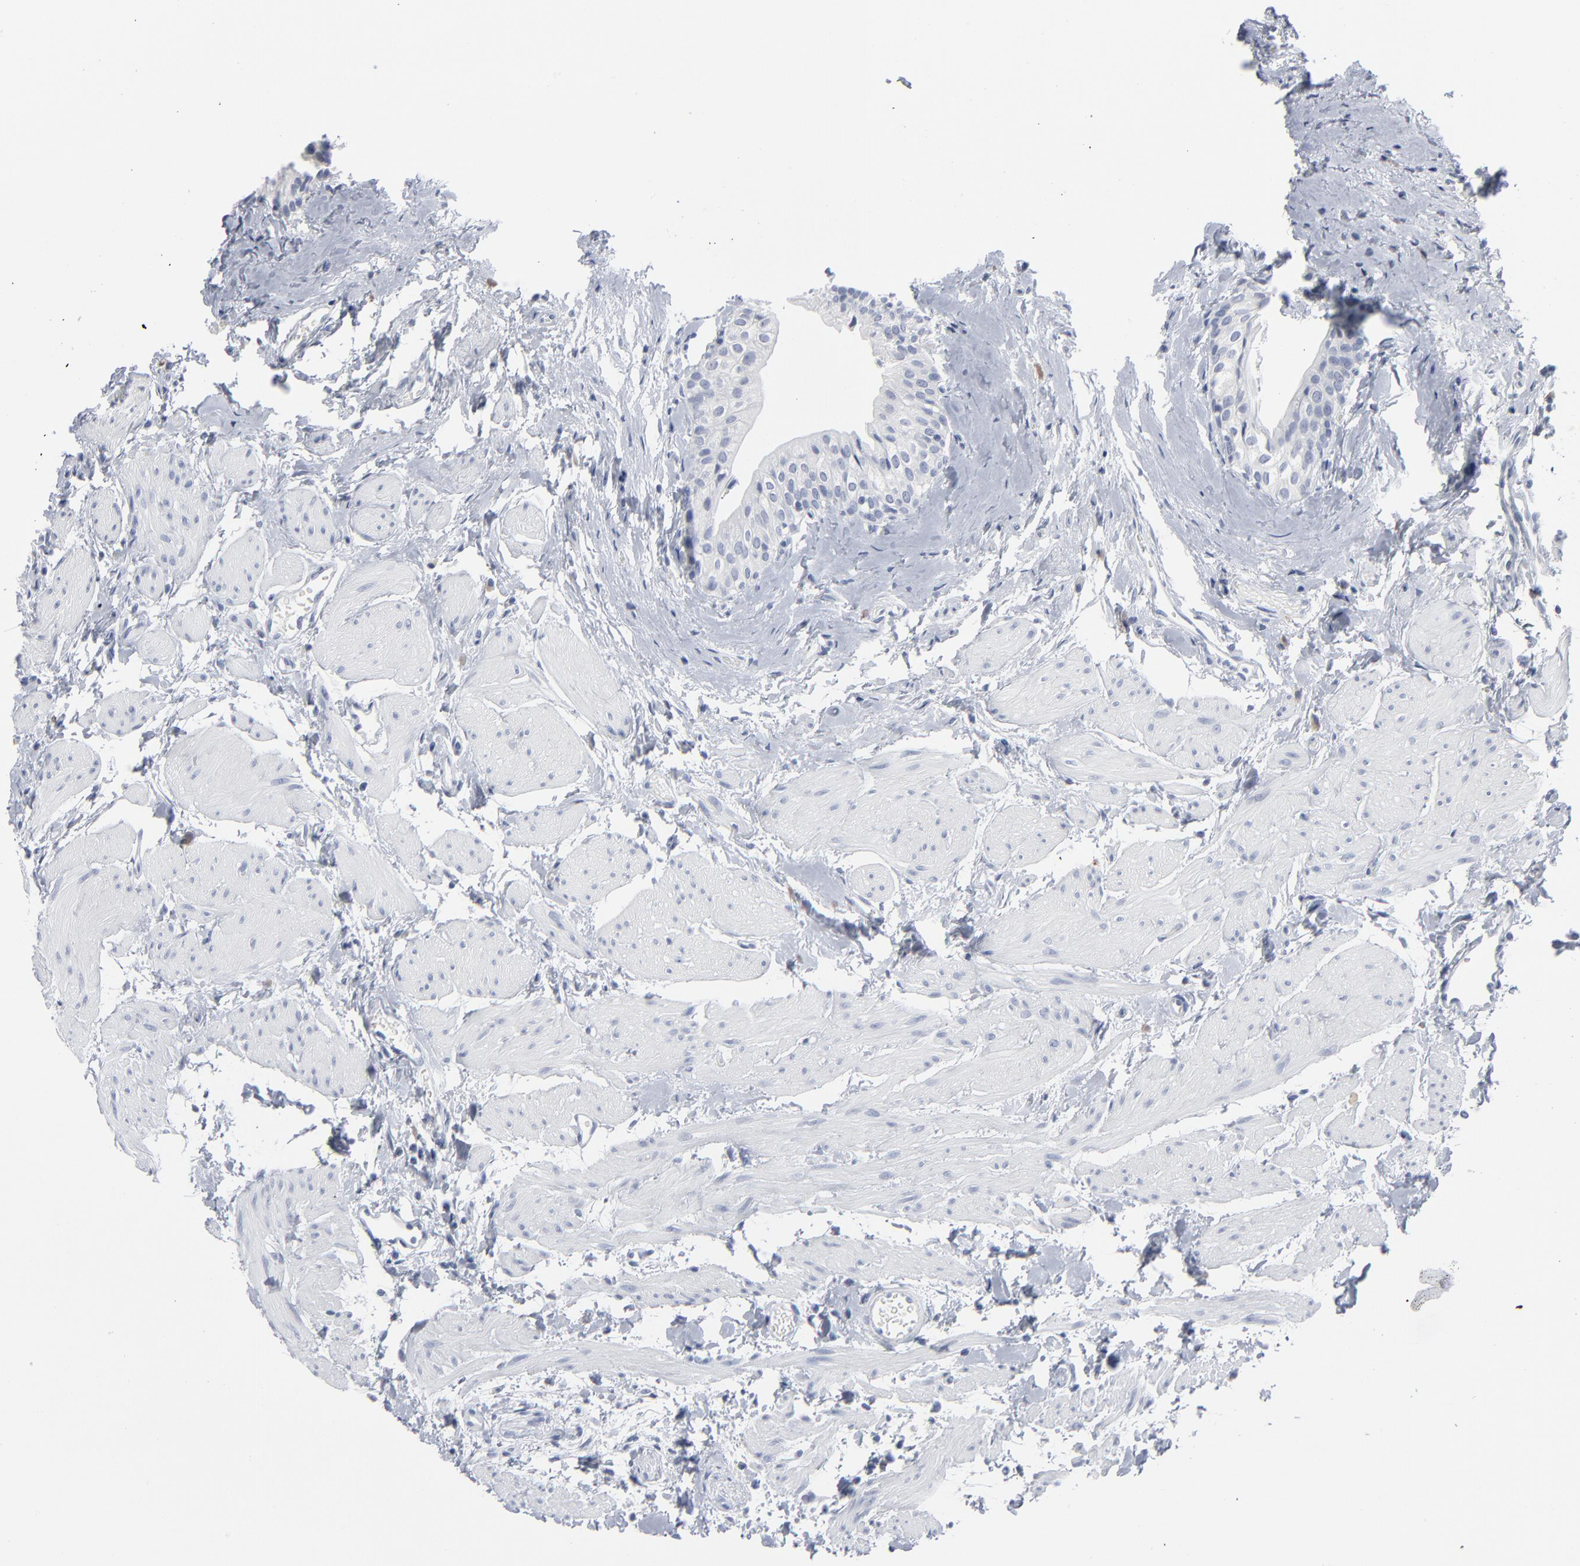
{"staining": {"intensity": "negative", "quantity": "none", "location": "none"}, "tissue": "urinary bladder", "cell_type": "Urothelial cells", "image_type": "normal", "snomed": [{"axis": "morphology", "description": "Normal tissue, NOS"}, {"axis": "topography", "description": "Urinary bladder"}], "caption": "Immunohistochemistry (IHC) histopathology image of benign urinary bladder: human urinary bladder stained with DAB reveals no significant protein staining in urothelial cells.", "gene": "PAGE1", "patient": {"sex": "male", "age": 59}}